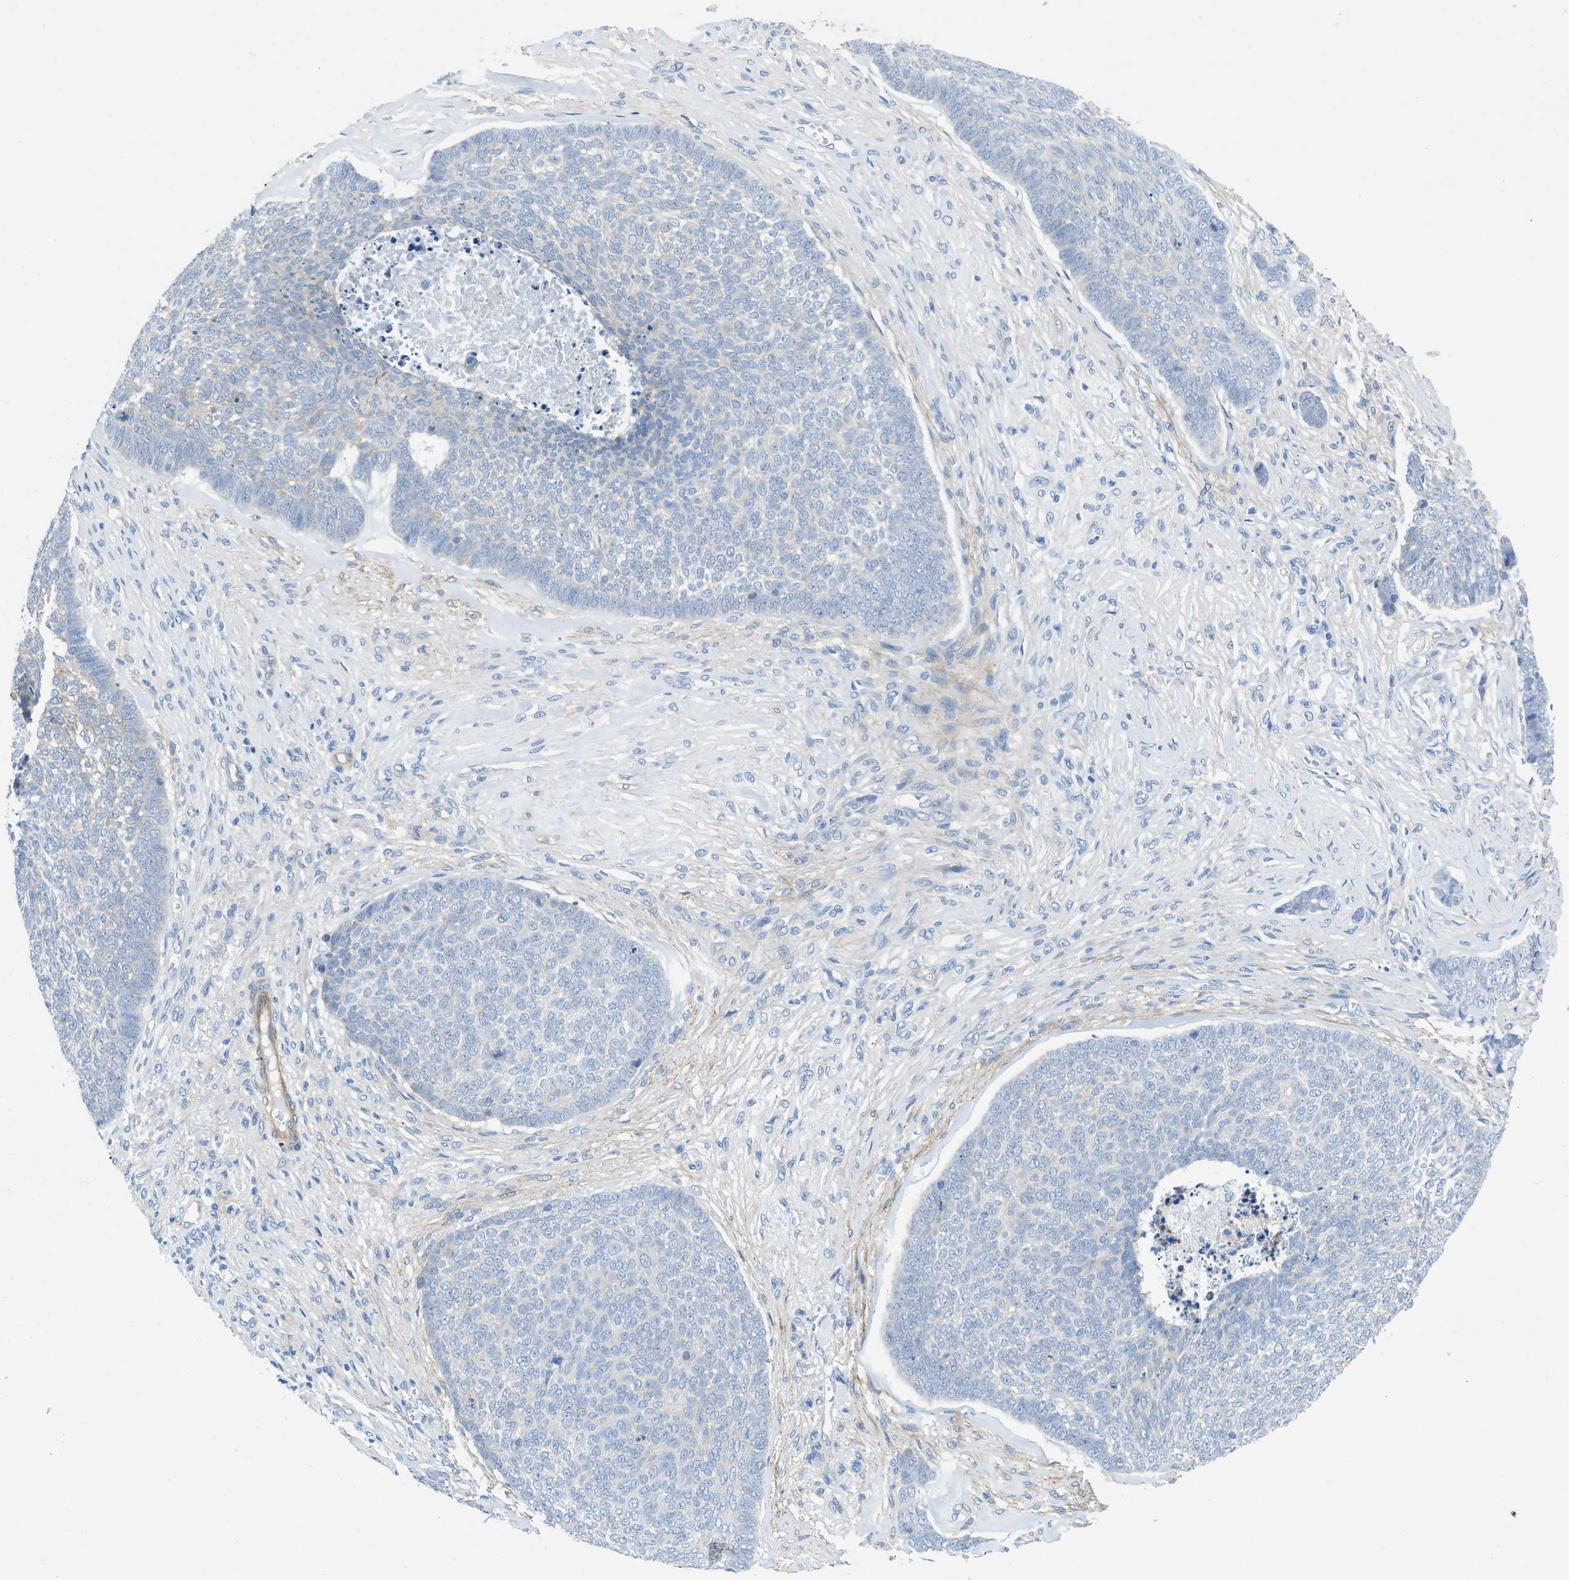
{"staining": {"intensity": "weak", "quantity": "<25%", "location": "cytoplasmic/membranous"}, "tissue": "skin cancer", "cell_type": "Tumor cells", "image_type": "cancer", "snomed": [{"axis": "morphology", "description": "Basal cell carcinoma"}, {"axis": "topography", "description": "Skin"}], "caption": "Immunohistochemical staining of human skin cancer (basal cell carcinoma) reveals no significant positivity in tumor cells.", "gene": "PDLIM5", "patient": {"sex": "male", "age": 84}}